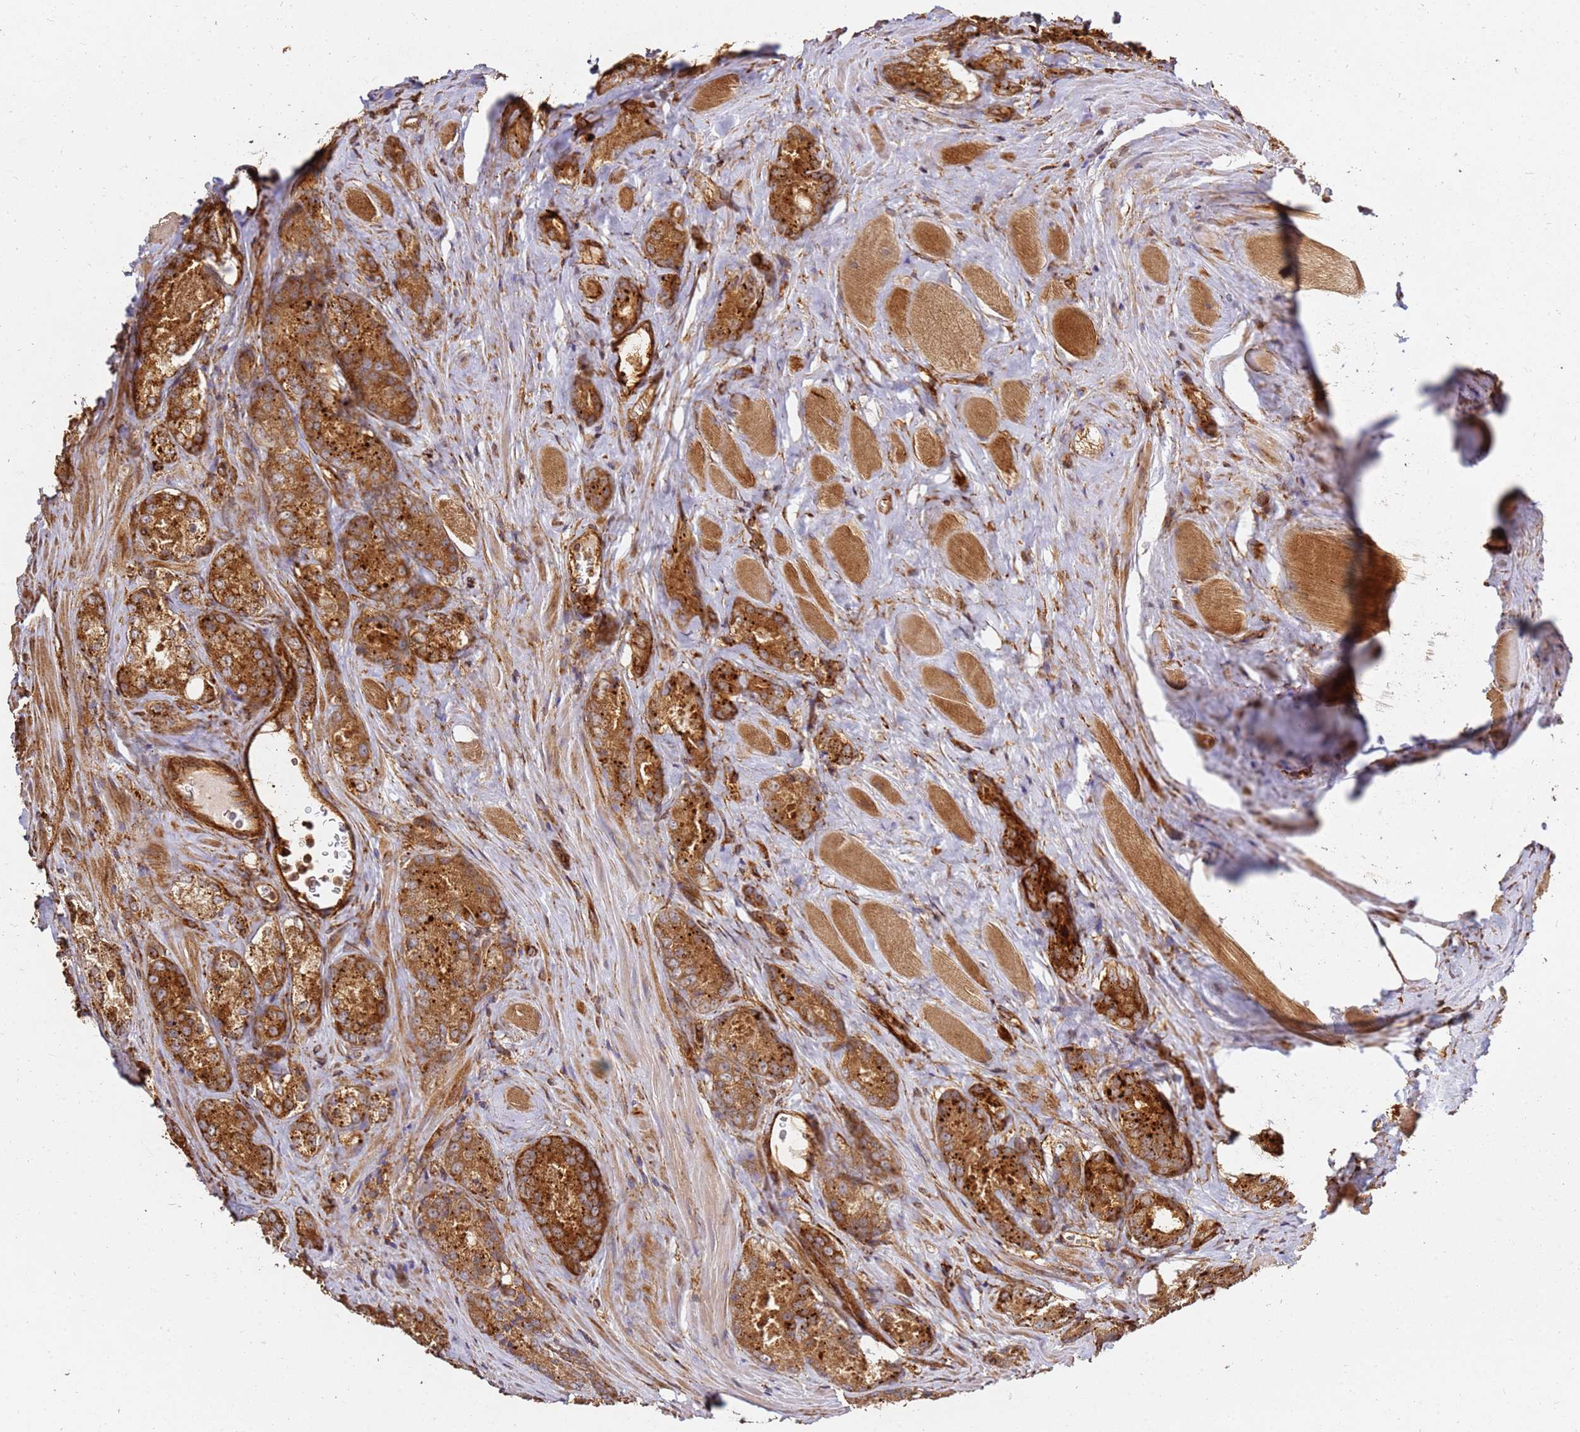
{"staining": {"intensity": "strong", "quantity": ">75%", "location": "cytoplasmic/membranous"}, "tissue": "prostate cancer", "cell_type": "Tumor cells", "image_type": "cancer", "snomed": [{"axis": "morphology", "description": "Adenocarcinoma, Low grade"}, {"axis": "topography", "description": "Prostate"}], "caption": "Low-grade adenocarcinoma (prostate) stained for a protein (brown) displays strong cytoplasmic/membranous positive expression in approximately >75% of tumor cells.", "gene": "DVL3", "patient": {"sex": "male", "age": 68}}